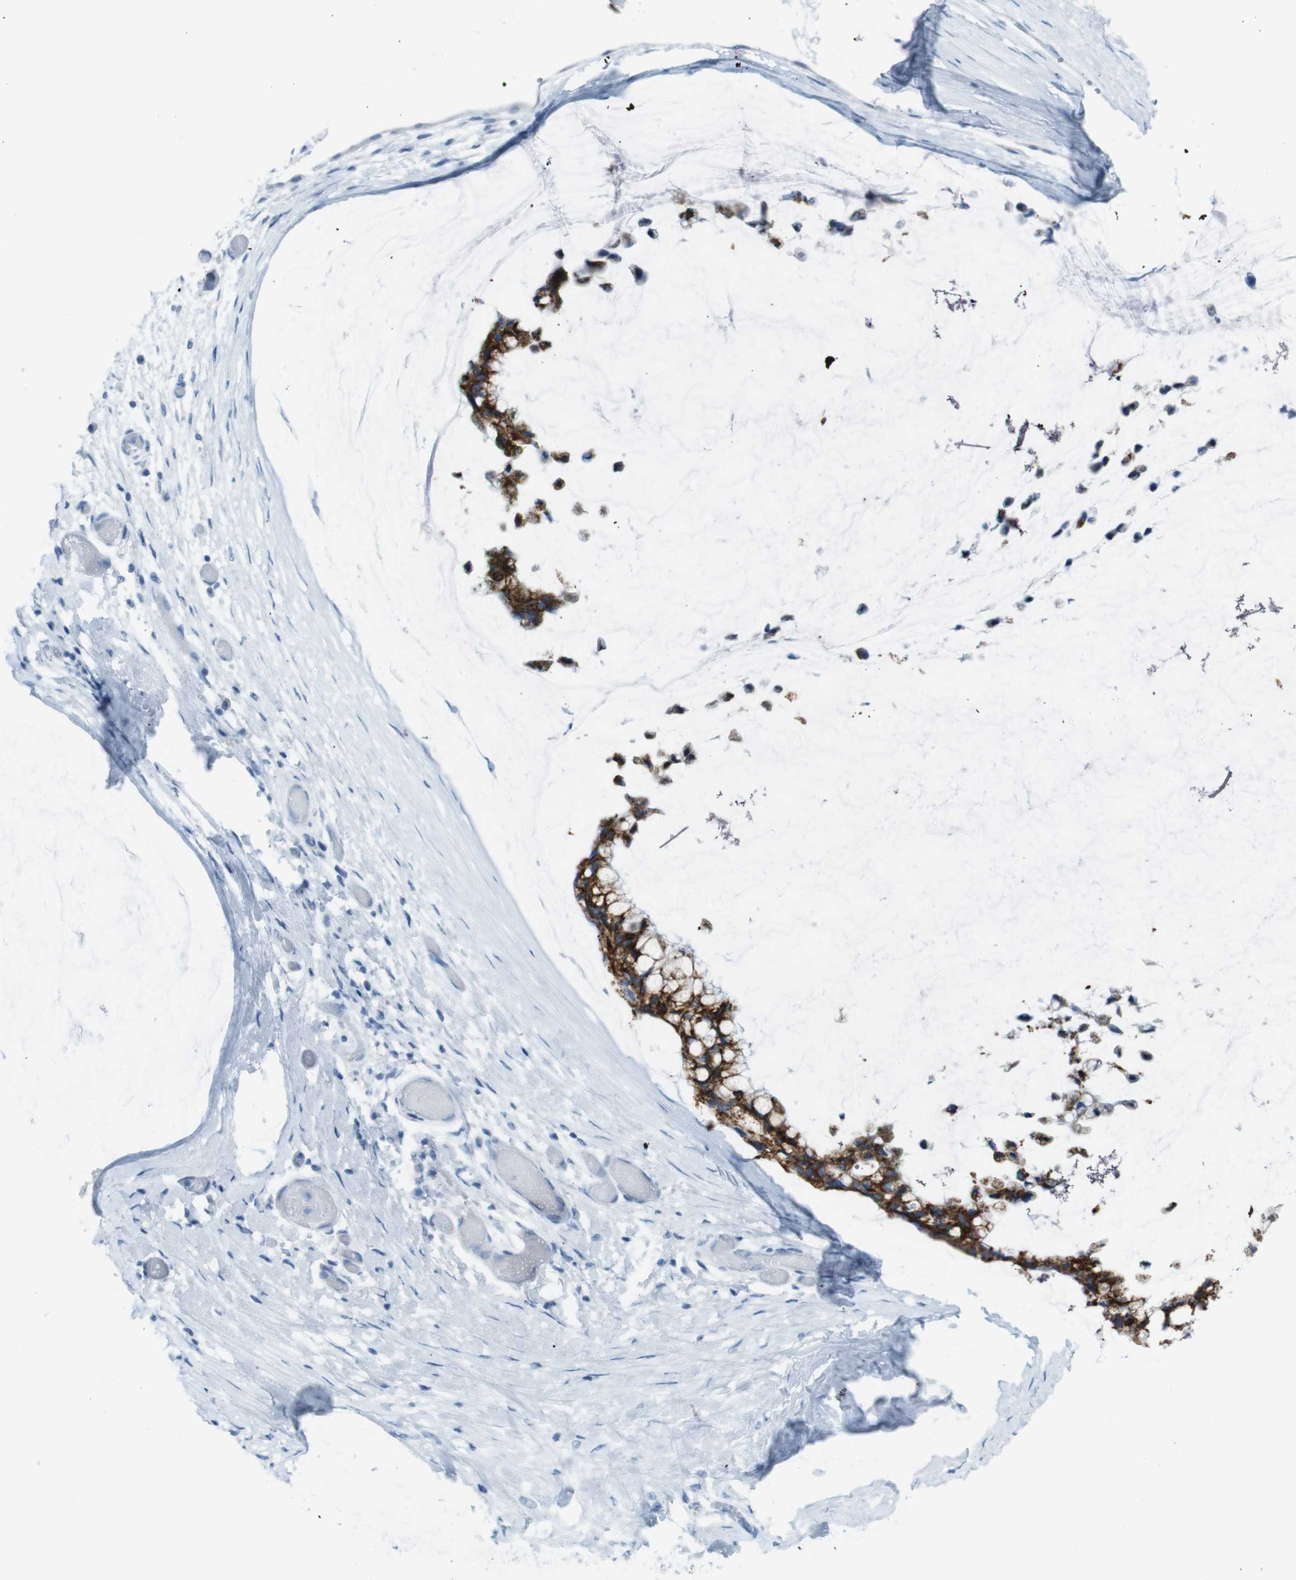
{"staining": {"intensity": "strong", "quantity": ">75%", "location": "cytoplasmic/membranous"}, "tissue": "ovarian cancer", "cell_type": "Tumor cells", "image_type": "cancer", "snomed": [{"axis": "morphology", "description": "Cystadenocarcinoma, mucinous, NOS"}, {"axis": "topography", "description": "Ovary"}], "caption": "IHC histopathology image of human ovarian mucinous cystadenocarcinoma stained for a protein (brown), which shows high levels of strong cytoplasmic/membranous expression in about >75% of tumor cells.", "gene": "TMEM207", "patient": {"sex": "female", "age": 39}}